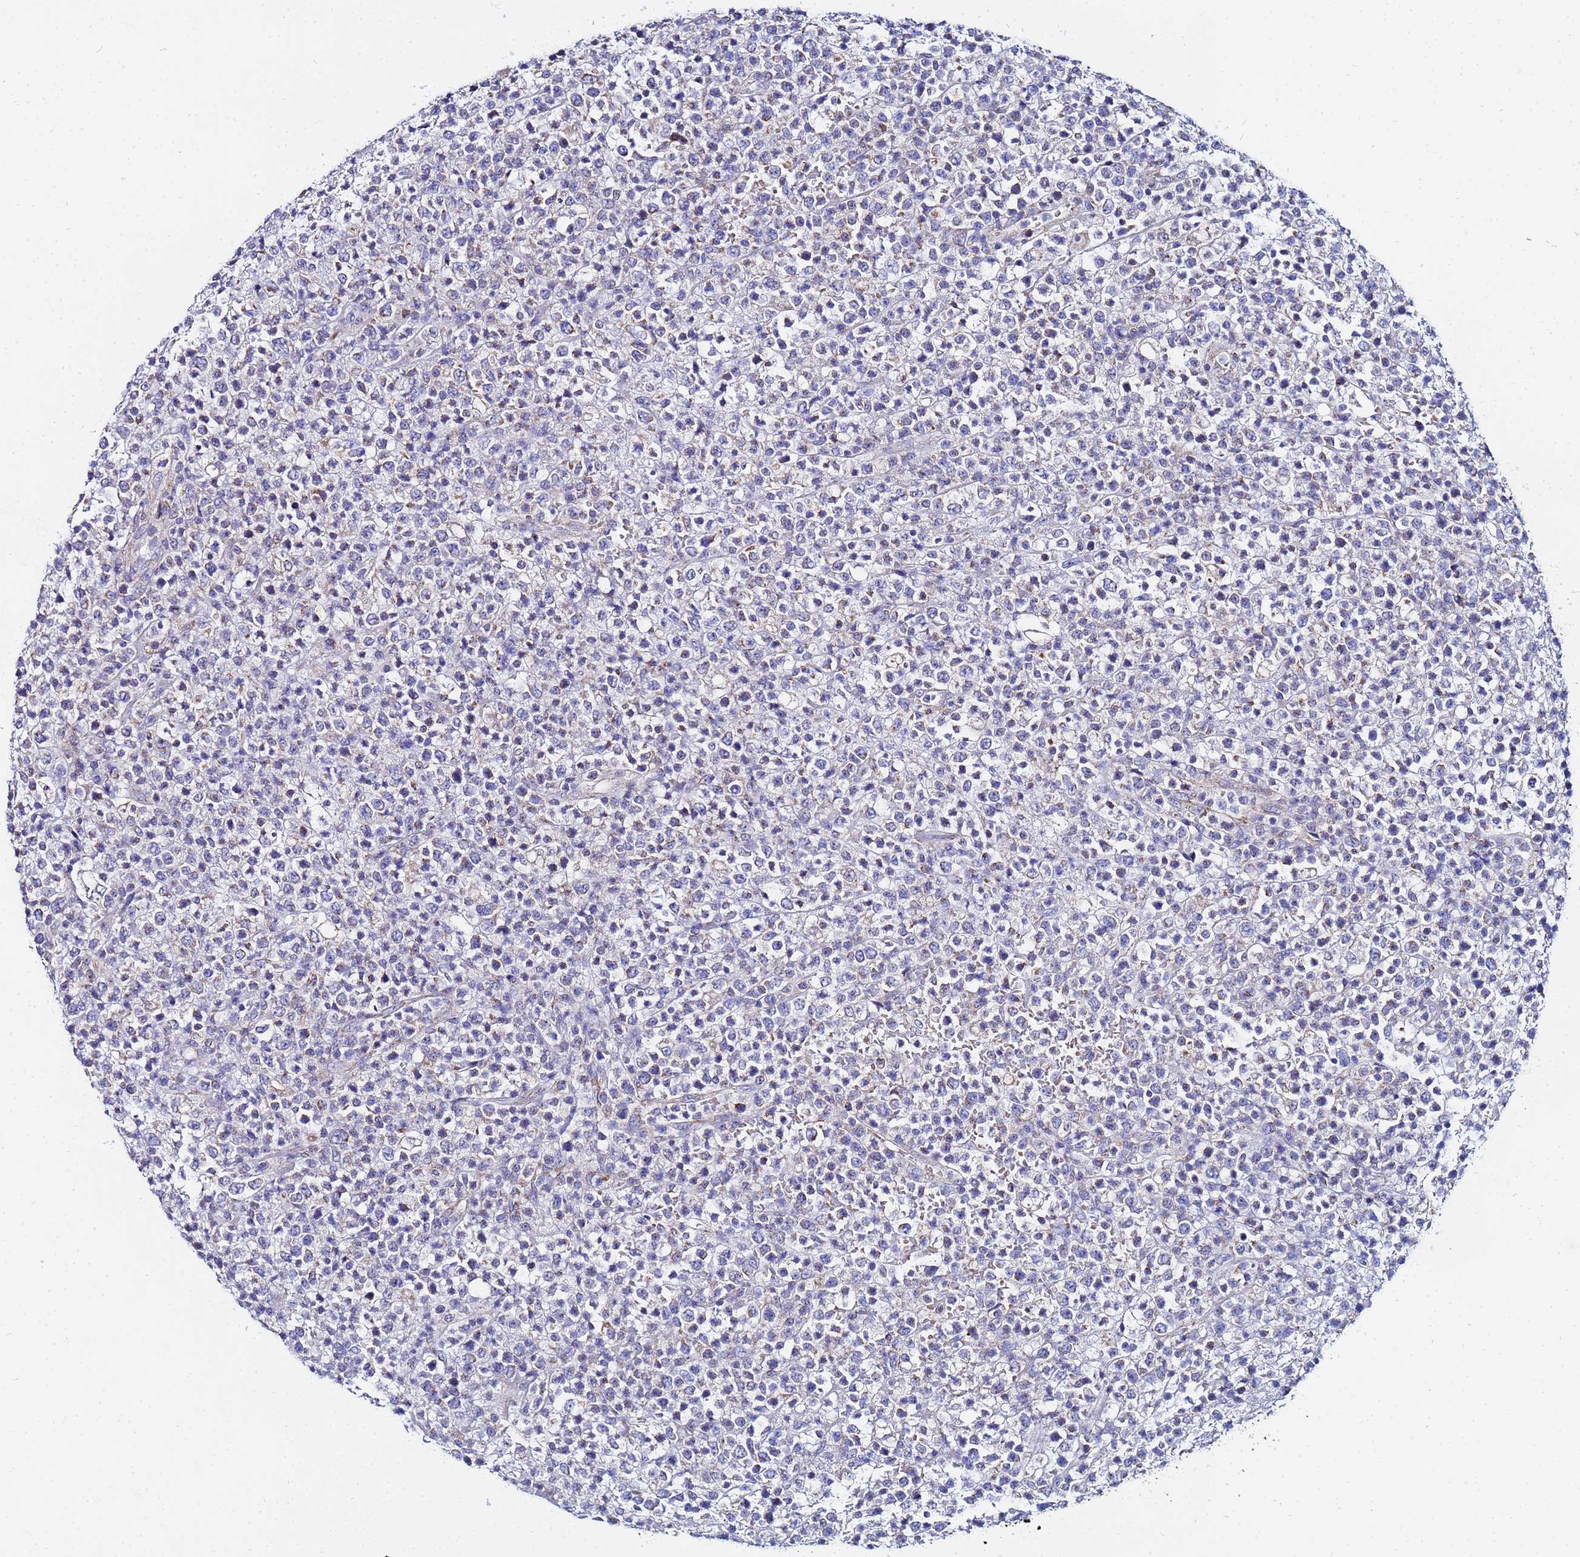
{"staining": {"intensity": "negative", "quantity": "none", "location": "none"}, "tissue": "lymphoma", "cell_type": "Tumor cells", "image_type": "cancer", "snomed": [{"axis": "morphology", "description": "Malignant lymphoma, non-Hodgkin's type, High grade"}, {"axis": "topography", "description": "Colon"}], "caption": "DAB (3,3'-diaminobenzidine) immunohistochemical staining of malignant lymphoma, non-Hodgkin's type (high-grade) displays no significant expression in tumor cells.", "gene": "FAHD2A", "patient": {"sex": "female", "age": 53}}